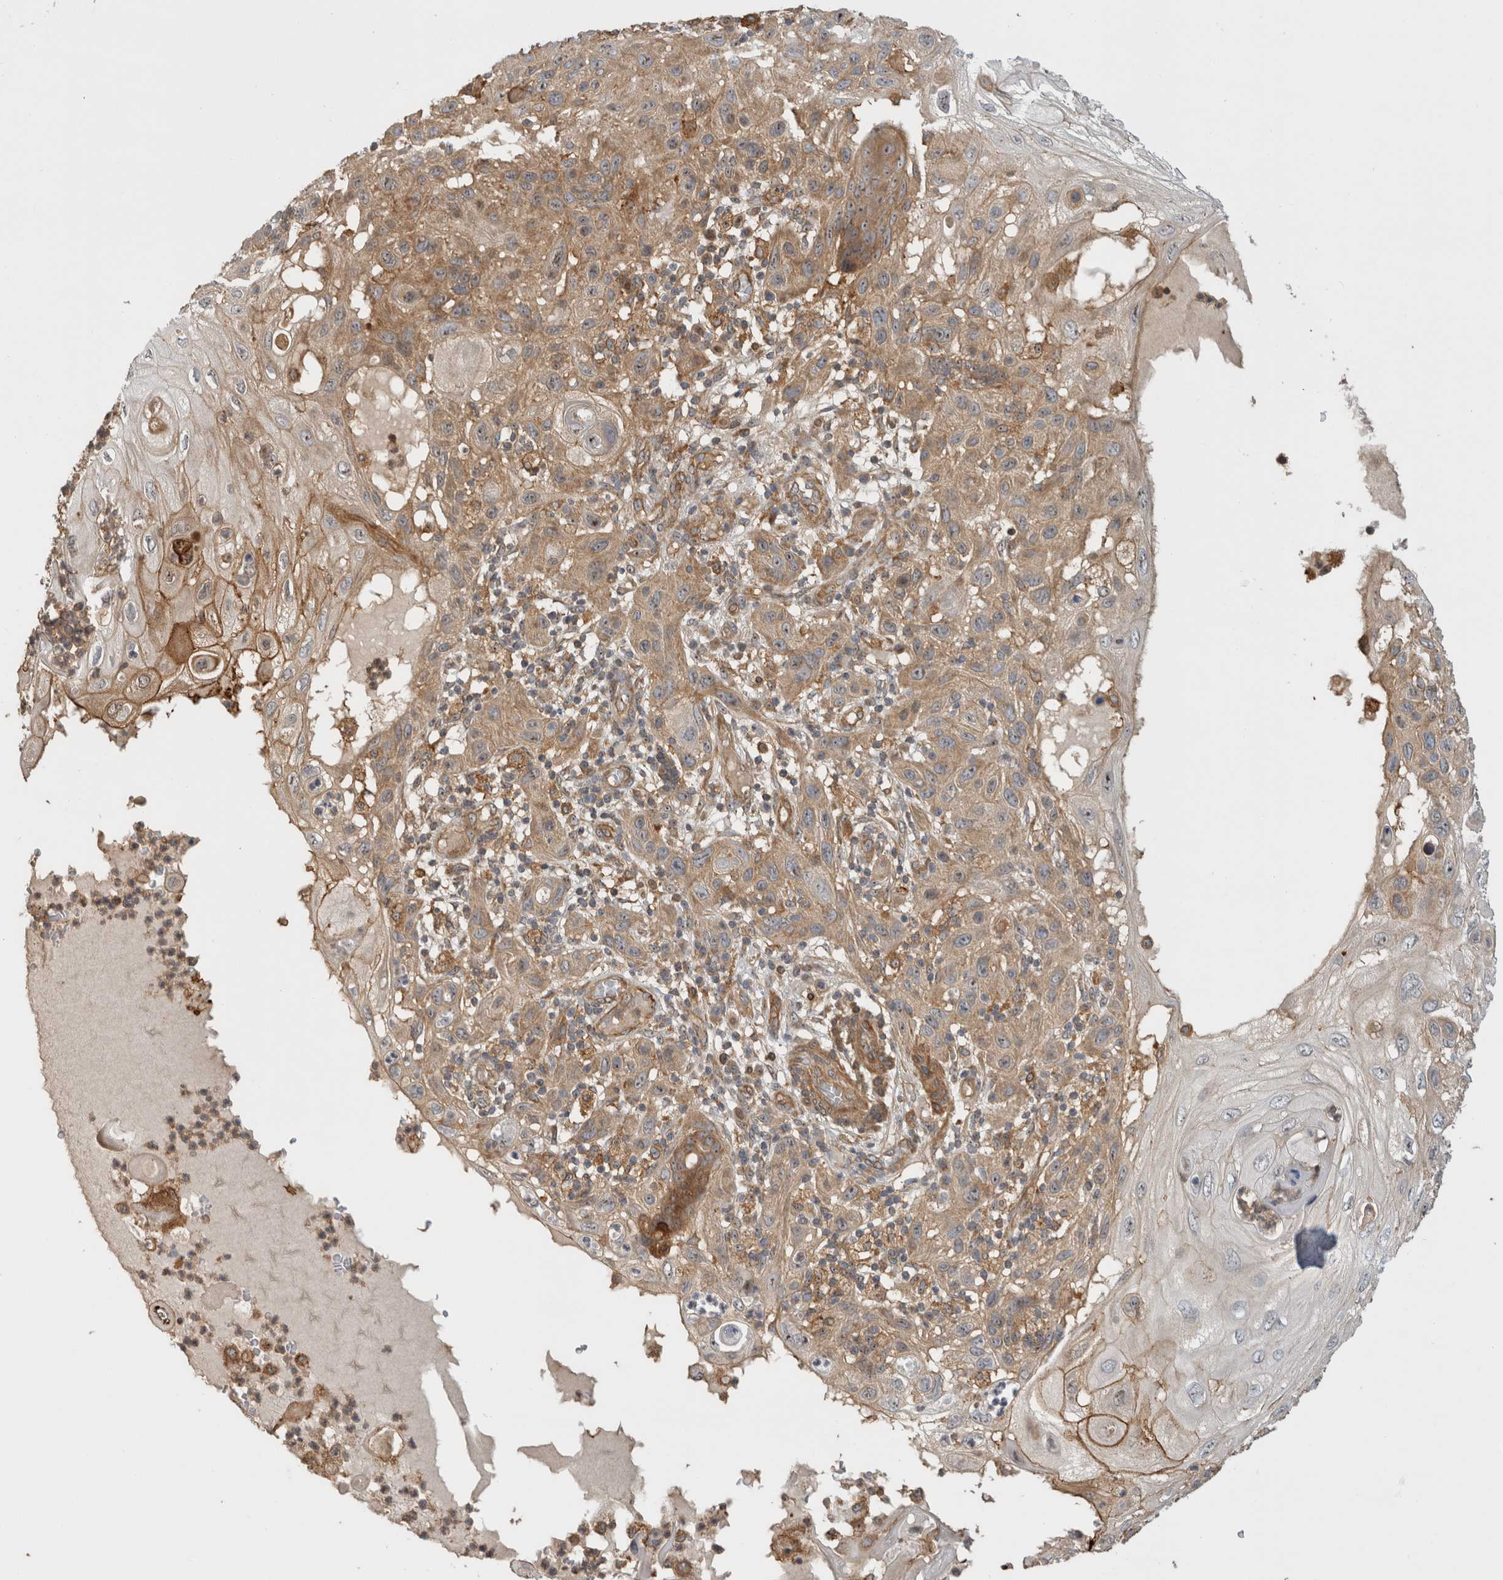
{"staining": {"intensity": "moderate", "quantity": ">75%", "location": "cytoplasmic/membranous"}, "tissue": "skin cancer", "cell_type": "Tumor cells", "image_type": "cancer", "snomed": [{"axis": "morphology", "description": "Normal tissue, NOS"}, {"axis": "morphology", "description": "Squamous cell carcinoma, NOS"}, {"axis": "topography", "description": "Skin"}], "caption": "The micrograph reveals staining of skin cancer (squamous cell carcinoma), revealing moderate cytoplasmic/membranous protein positivity (brown color) within tumor cells.", "gene": "WASF2", "patient": {"sex": "female", "age": 96}}